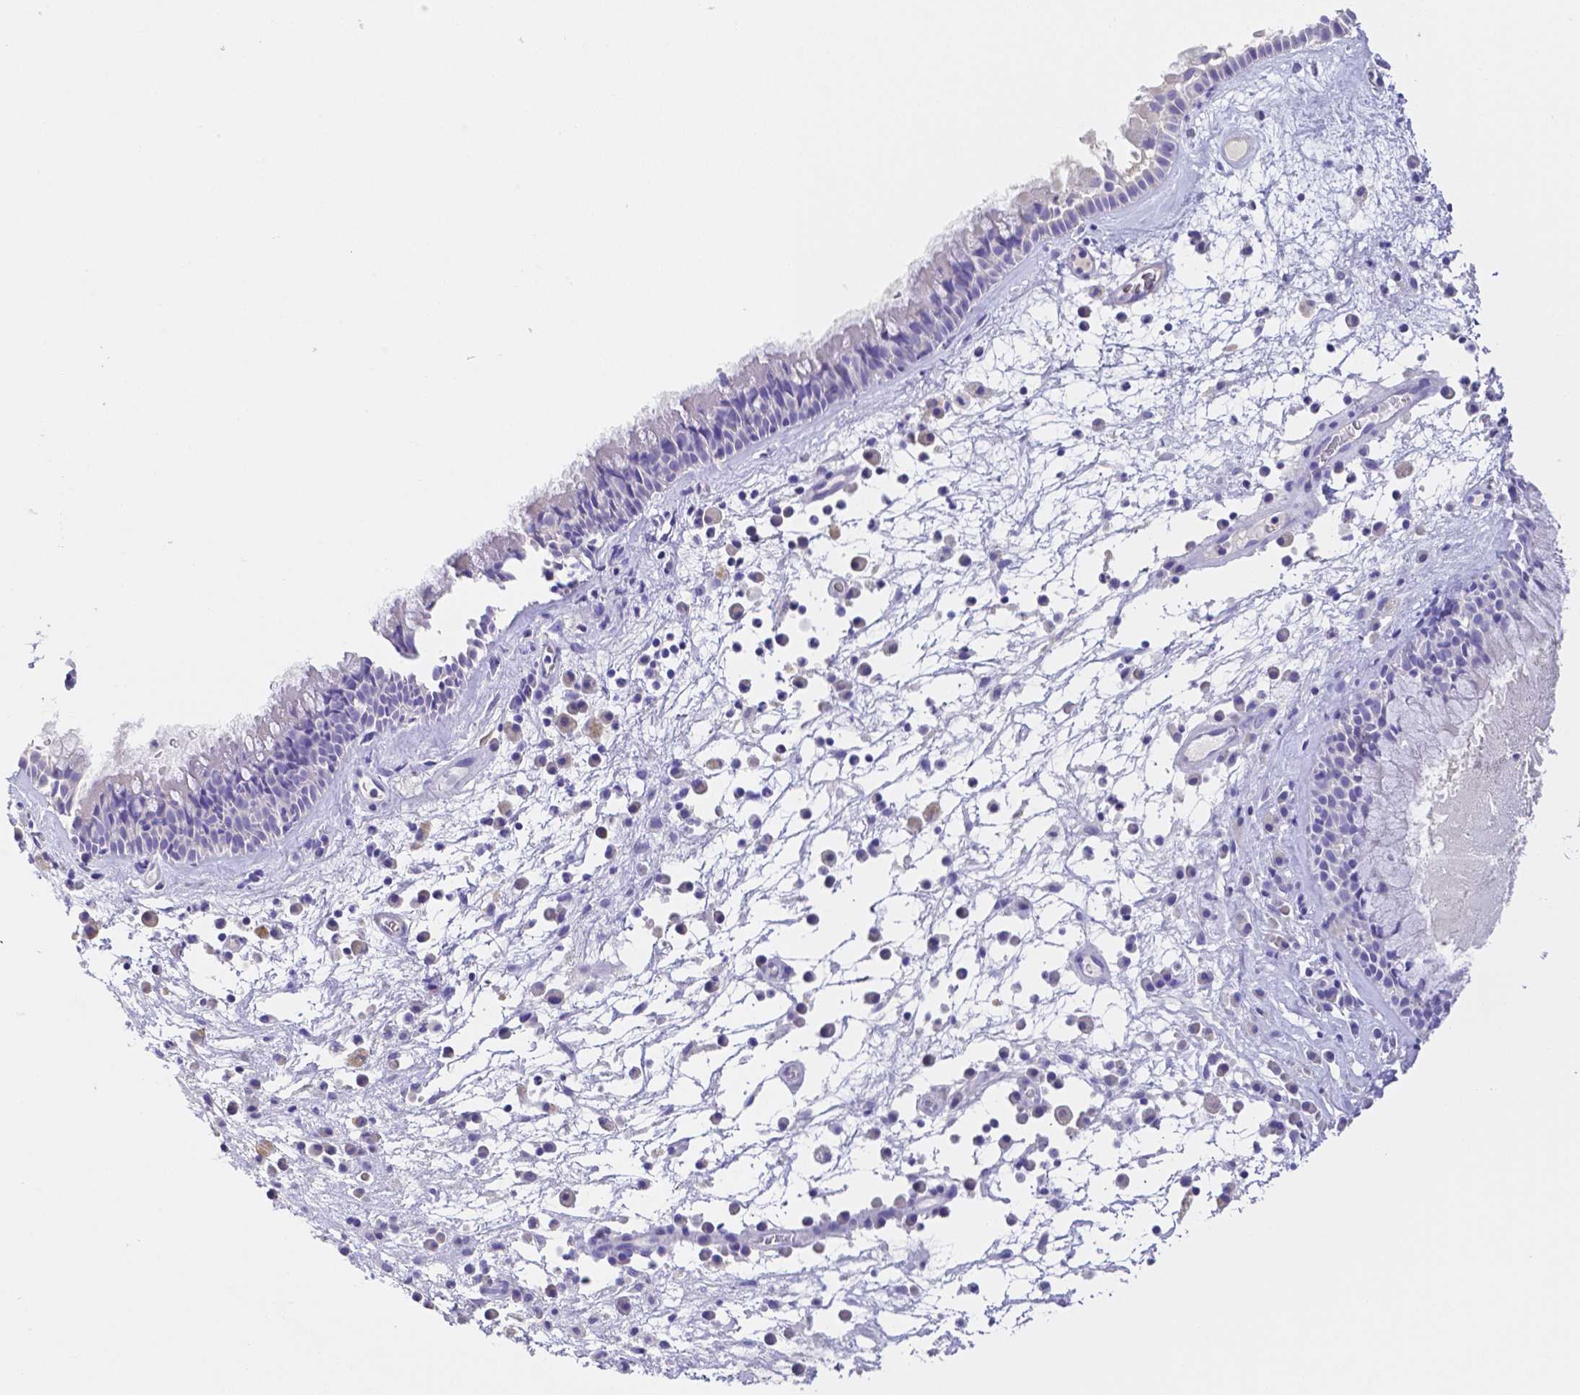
{"staining": {"intensity": "negative", "quantity": "none", "location": "none"}, "tissue": "nasopharynx", "cell_type": "Respiratory epithelial cells", "image_type": "normal", "snomed": [{"axis": "morphology", "description": "Normal tissue, NOS"}, {"axis": "topography", "description": "Nasopharynx"}], "caption": "Immunohistochemistry photomicrograph of benign nasopharynx: nasopharynx stained with DAB displays no significant protein expression in respiratory epithelial cells.", "gene": "ZG16B", "patient": {"sex": "male", "age": 67}}